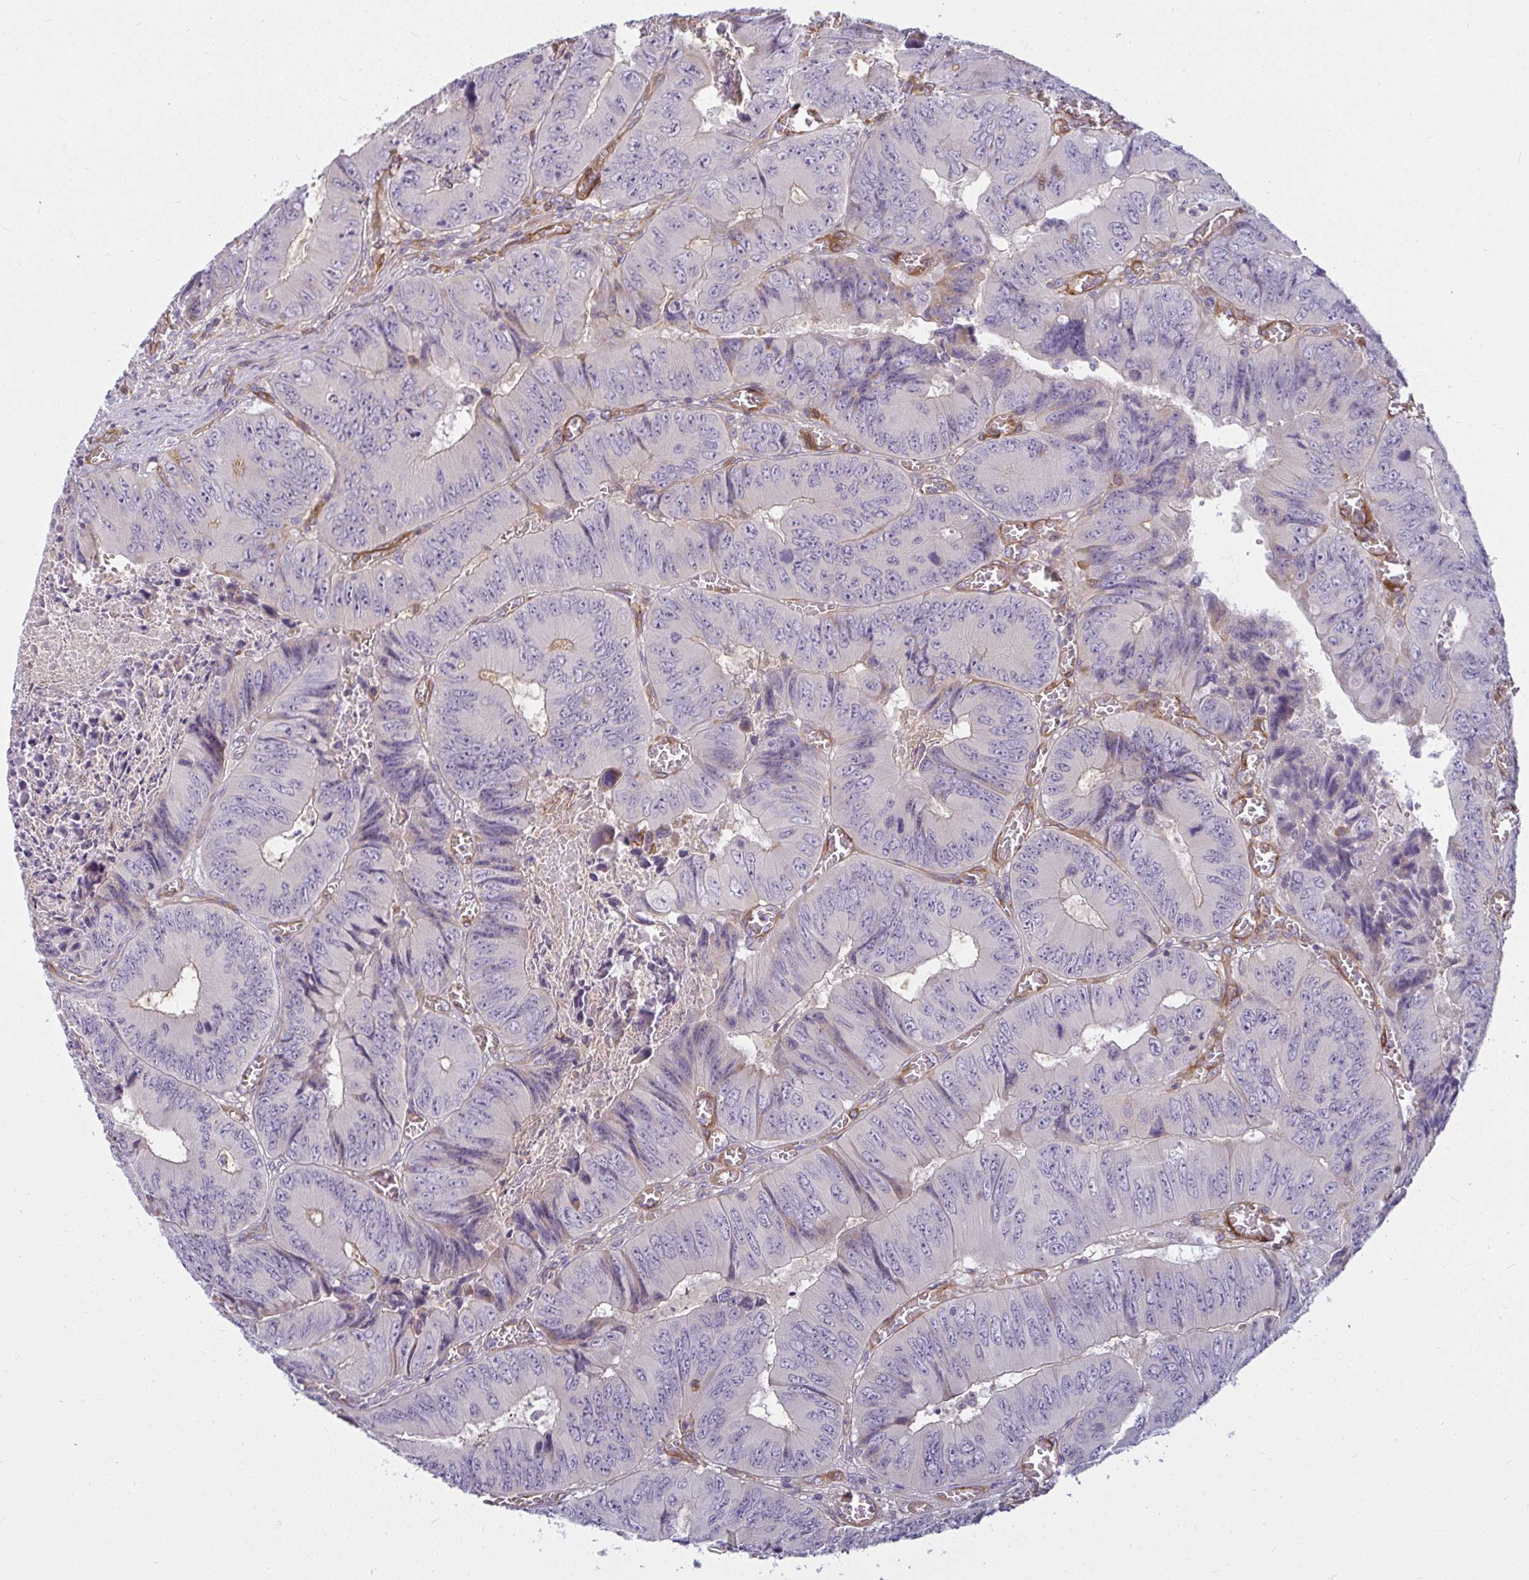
{"staining": {"intensity": "weak", "quantity": "<25%", "location": "cytoplasmic/membranous"}, "tissue": "colorectal cancer", "cell_type": "Tumor cells", "image_type": "cancer", "snomed": [{"axis": "morphology", "description": "Adenocarcinoma, NOS"}, {"axis": "topography", "description": "Colon"}], "caption": "Image shows no protein positivity in tumor cells of adenocarcinoma (colorectal) tissue. The staining is performed using DAB brown chromogen with nuclei counter-stained in using hematoxylin.", "gene": "IFIT3", "patient": {"sex": "female", "age": 84}}